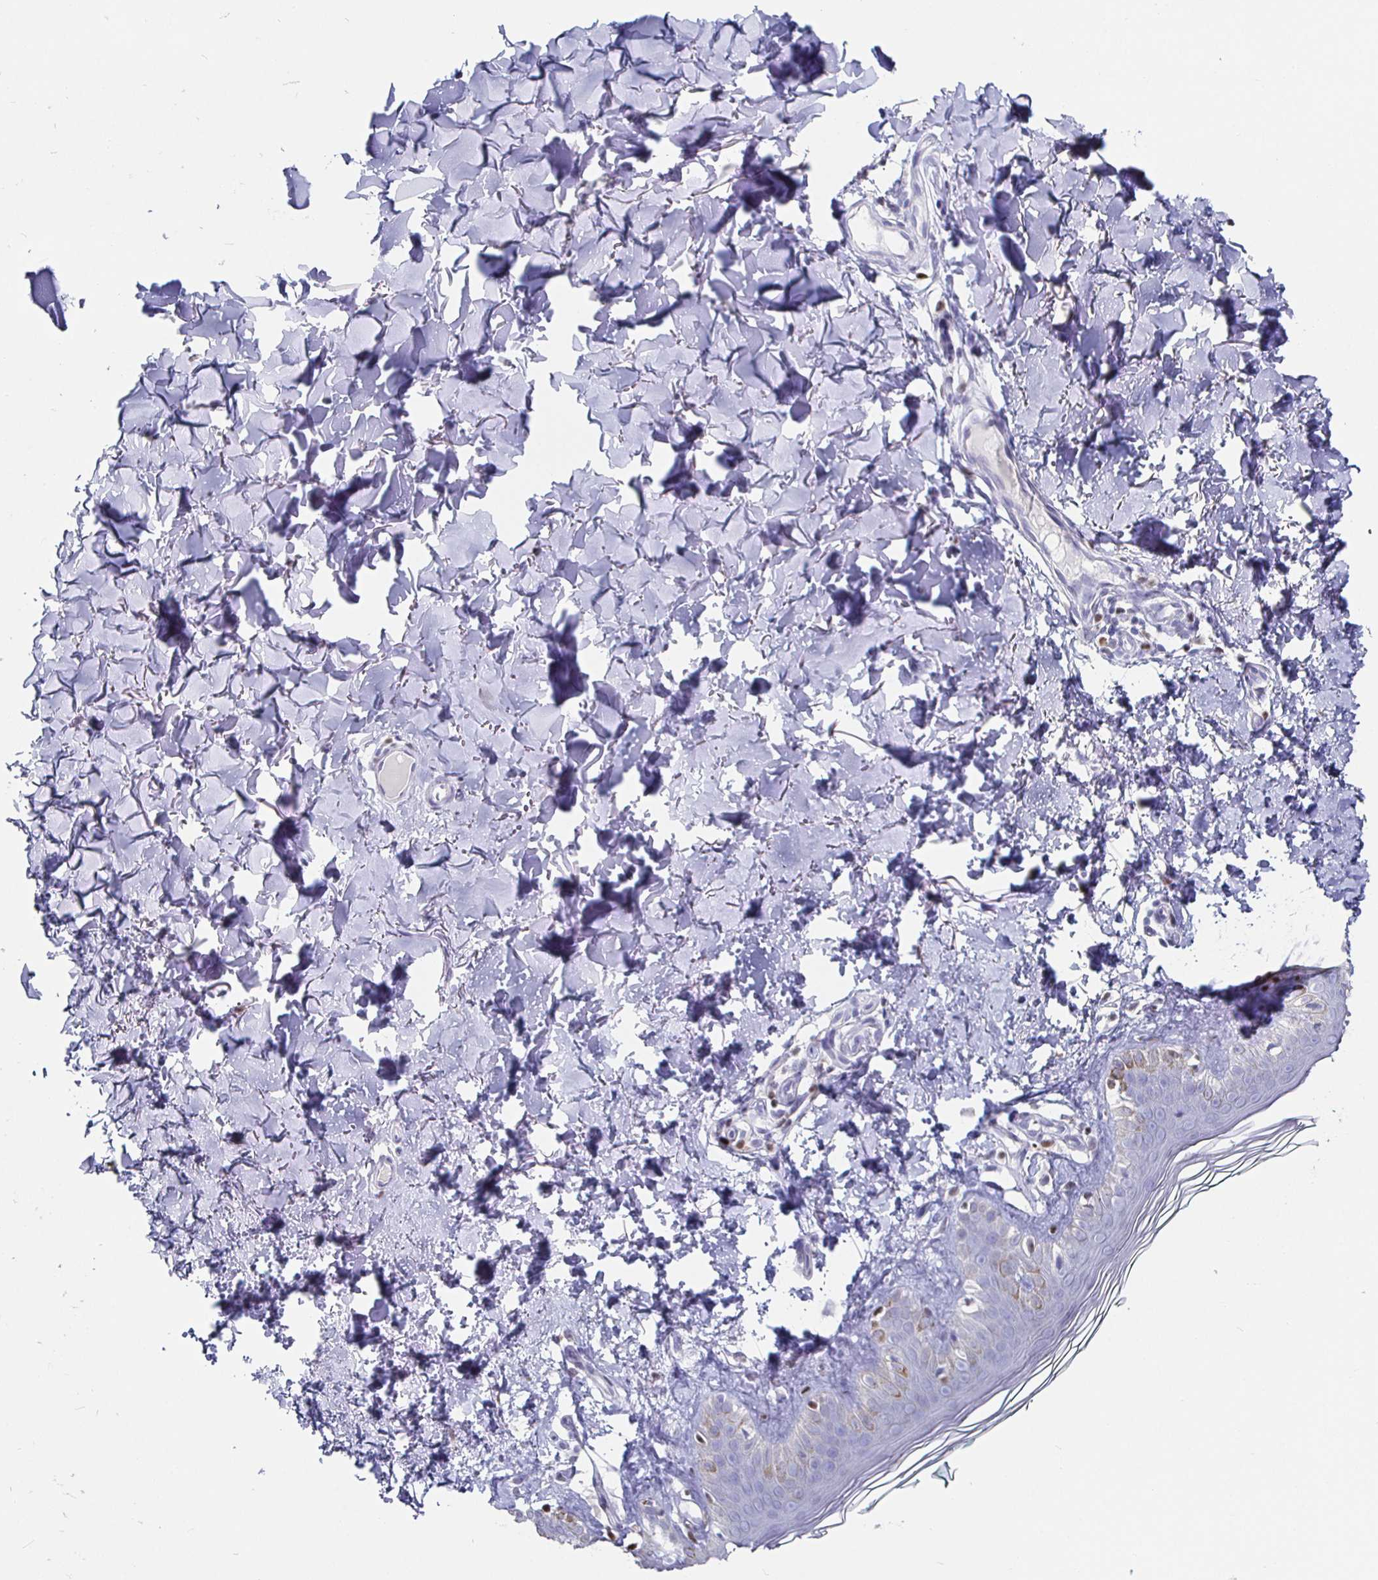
{"staining": {"intensity": "negative", "quantity": "none", "location": "none"}, "tissue": "skin", "cell_type": "Fibroblasts", "image_type": "normal", "snomed": [{"axis": "morphology", "description": "Normal tissue, NOS"}, {"axis": "topography", "description": "Skin"}, {"axis": "topography", "description": "Peripheral nerve tissue"}], "caption": "Protein analysis of normal skin demonstrates no significant expression in fibroblasts. (DAB (3,3'-diaminobenzidine) immunohistochemistry (IHC) visualized using brightfield microscopy, high magnification).", "gene": "RUNX2", "patient": {"sex": "female", "age": 45}}